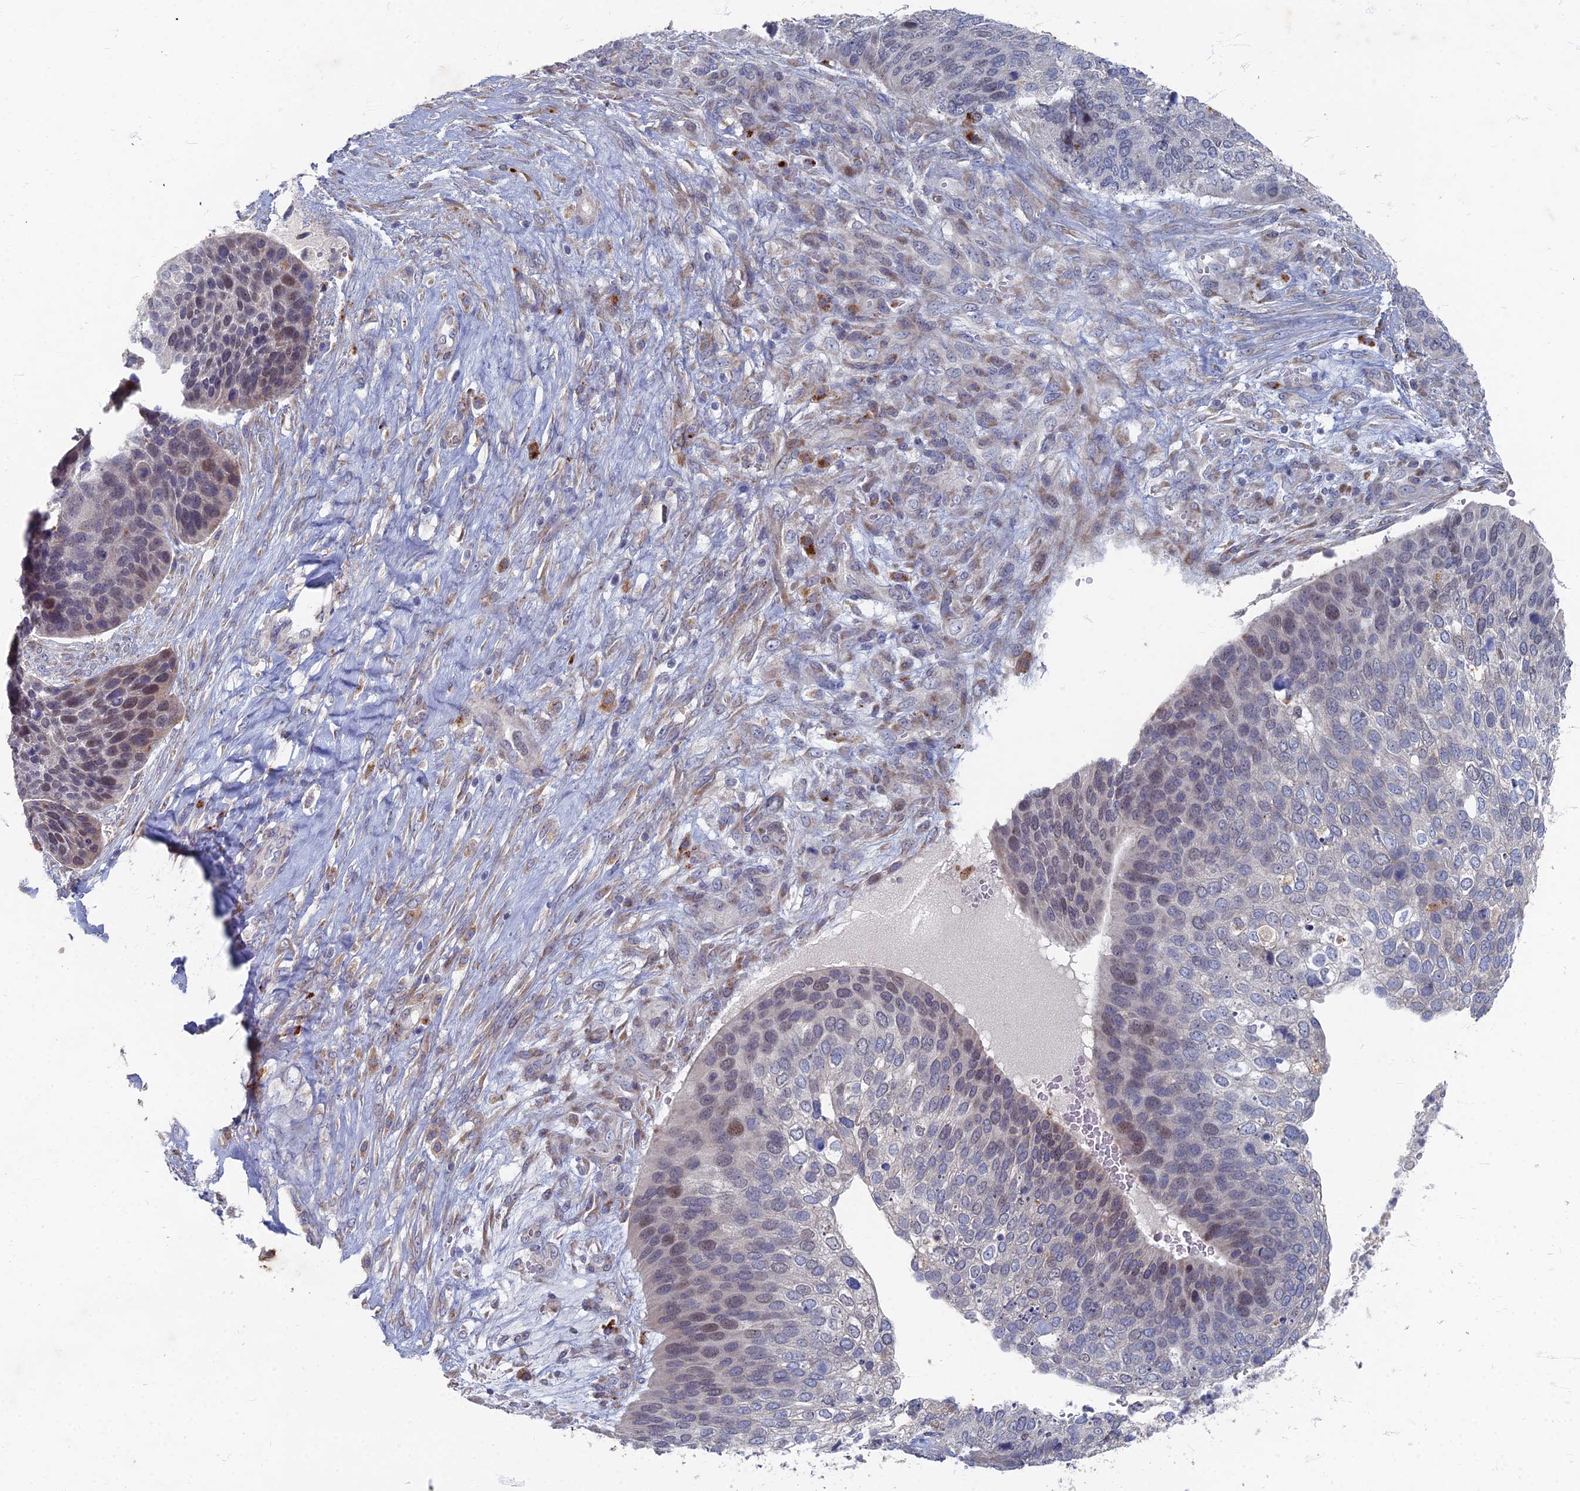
{"staining": {"intensity": "moderate", "quantity": "<25%", "location": "nuclear"}, "tissue": "skin cancer", "cell_type": "Tumor cells", "image_type": "cancer", "snomed": [{"axis": "morphology", "description": "Basal cell carcinoma"}, {"axis": "topography", "description": "Skin"}], "caption": "IHC histopathology image of human skin cancer (basal cell carcinoma) stained for a protein (brown), which demonstrates low levels of moderate nuclear positivity in approximately <25% of tumor cells.", "gene": "TMEM128", "patient": {"sex": "female", "age": 74}}